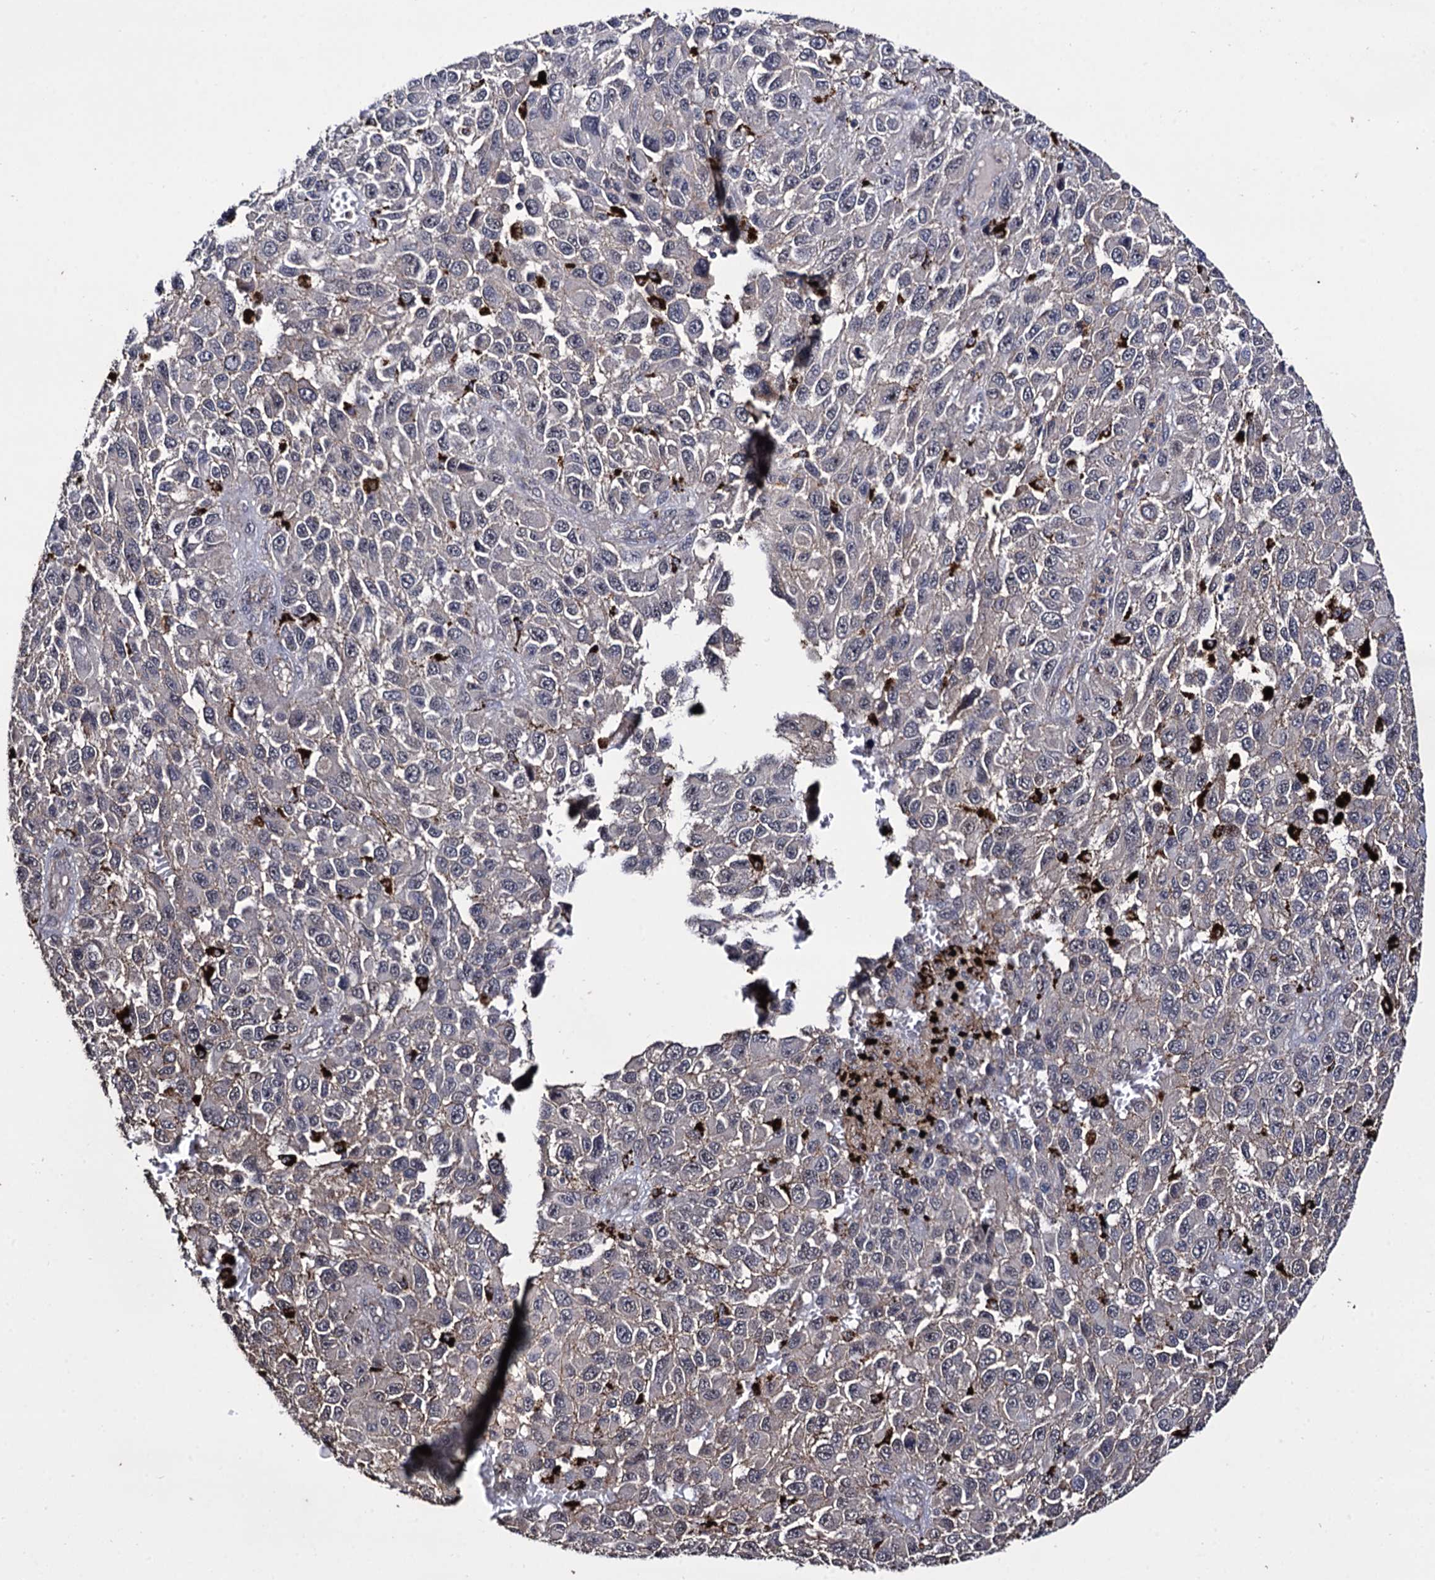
{"staining": {"intensity": "negative", "quantity": "none", "location": "none"}, "tissue": "melanoma", "cell_type": "Tumor cells", "image_type": "cancer", "snomed": [{"axis": "morphology", "description": "Normal tissue, NOS"}, {"axis": "morphology", "description": "Malignant melanoma, NOS"}, {"axis": "topography", "description": "Skin"}], "caption": "An immunohistochemistry (IHC) photomicrograph of malignant melanoma is shown. There is no staining in tumor cells of malignant melanoma.", "gene": "MICAL2", "patient": {"sex": "female", "age": 96}}